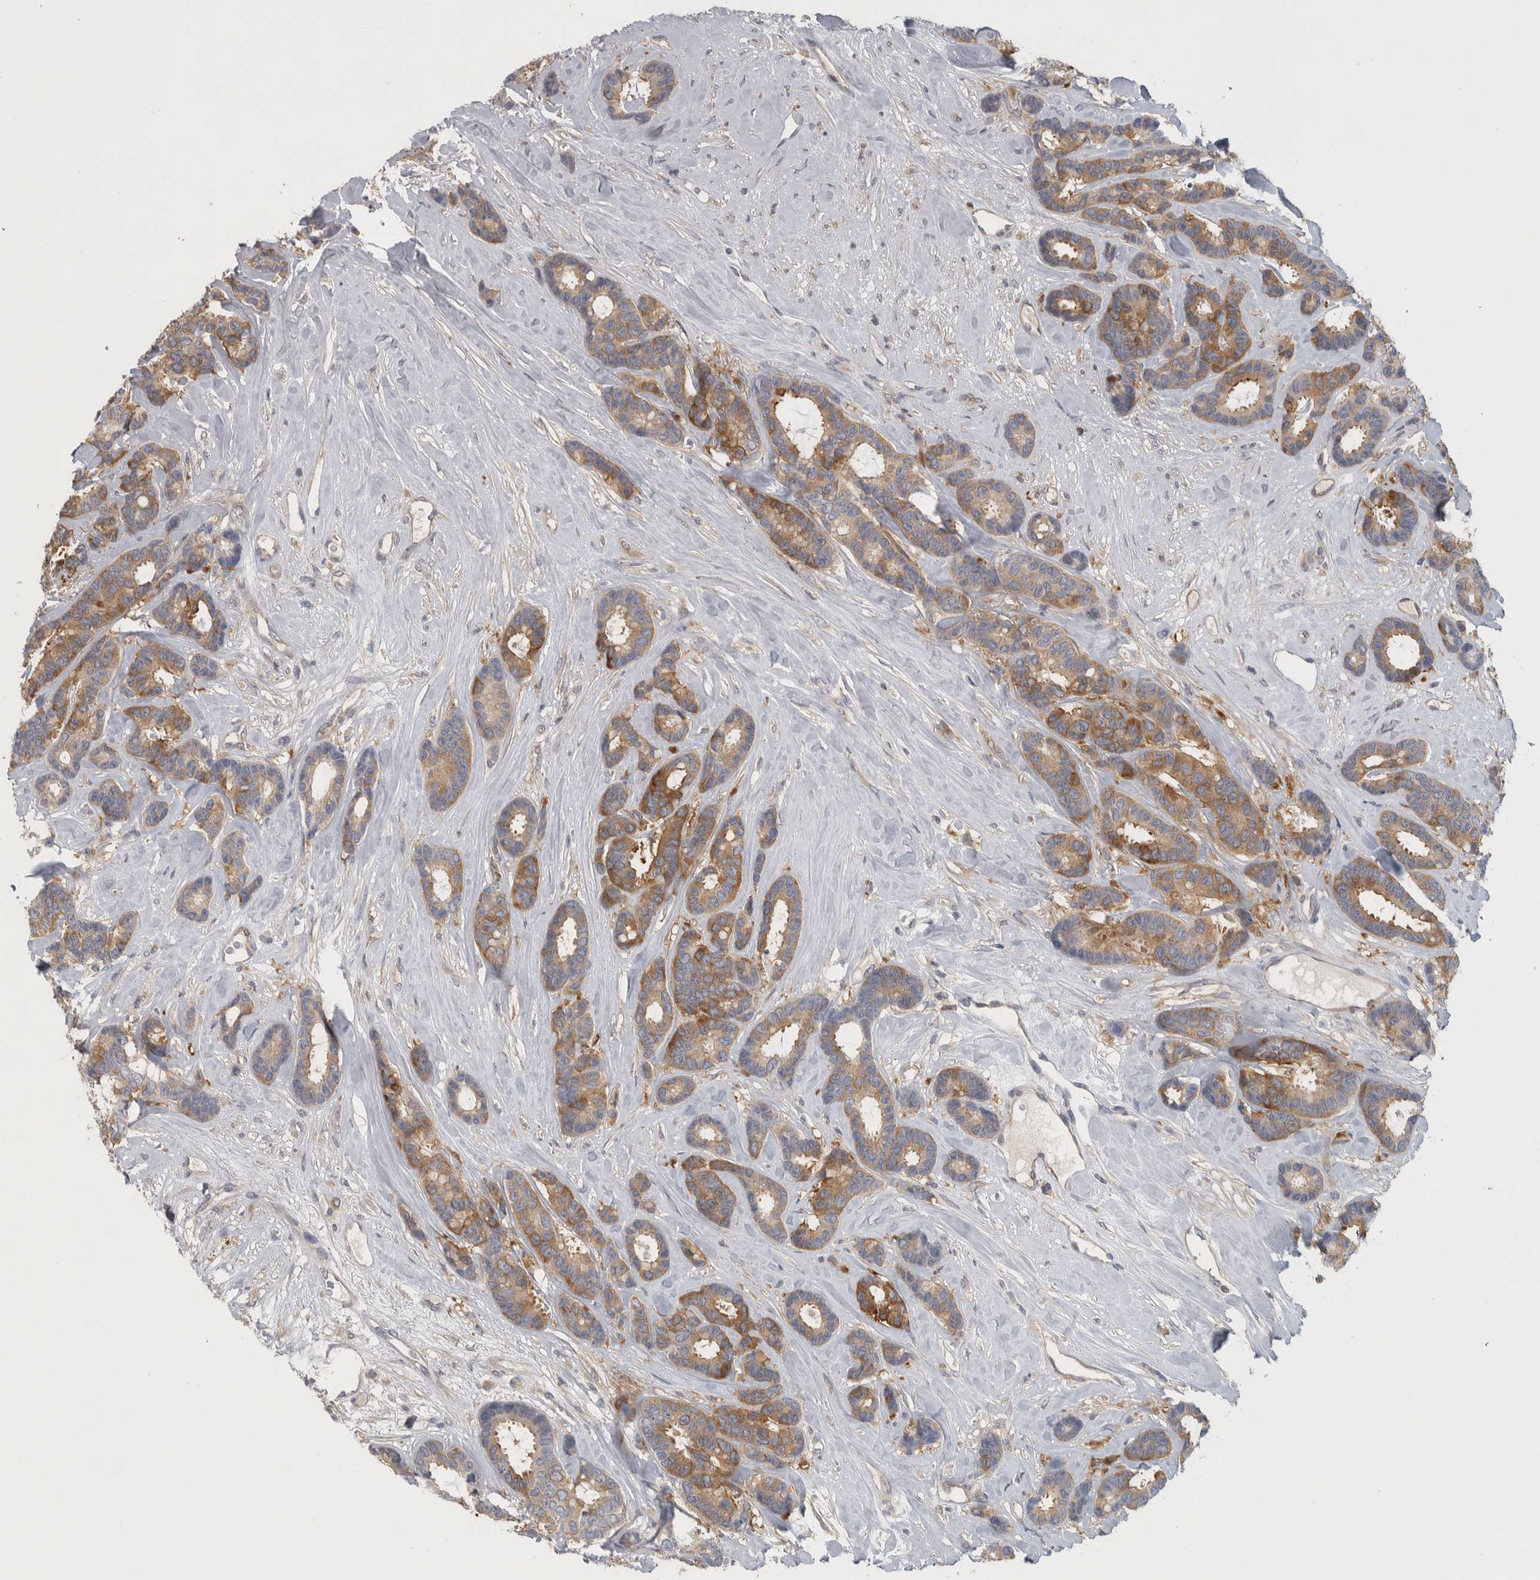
{"staining": {"intensity": "moderate", "quantity": ">75%", "location": "cytoplasmic/membranous"}, "tissue": "breast cancer", "cell_type": "Tumor cells", "image_type": "cancer", "snomed": [{"axis": "morphology", "description": "Duct carcinoma"}, {"axis": "topography", "description": "Breast"}], "caption": "Immunohistochemistry (IHC) (DAB (3,3'-diaminobenzidine)) staining of intraductal carcinoma (breast) demonstrates moderate cytoplasmic/membranous protein positivity in about >75% of tumor cells.", "gene": "NFKB2", "patient": {"sex": "female", "age": 87}}